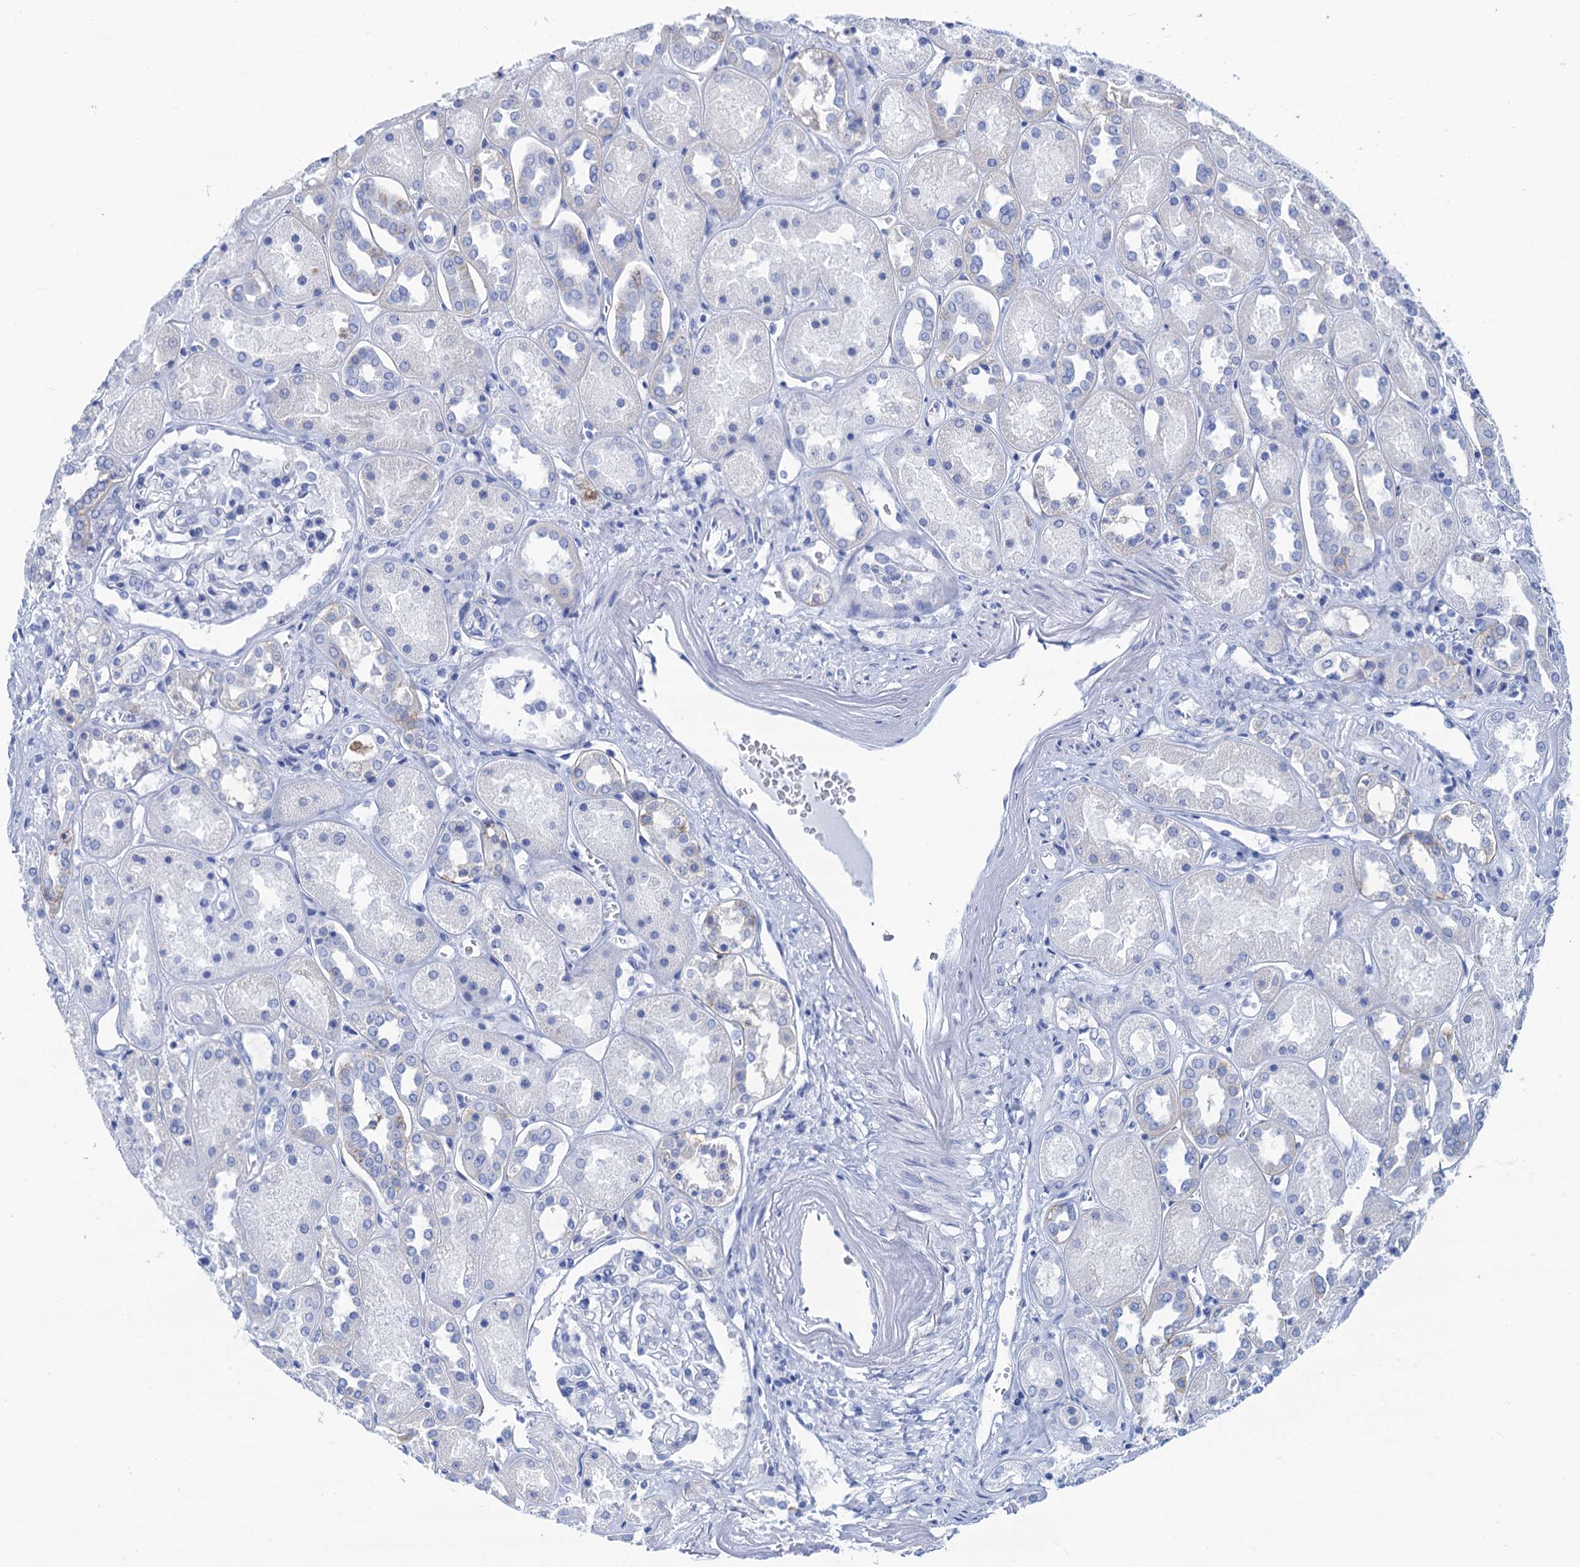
{"staining": {"intensity": "negative", "quantity": "none", "location": "none"}, "tissue": "kidney", "cell_type": "Cells in glomeruli", "image_type": "normal", "snomed": [{"axis": "morphology", "description": "Normal tissue, NOS"}, {"axis": "topography", "description": "Kidney"}], "caption": "Immunohistochemical staining of normal human kidney exhibits no significant expression in cells in glomeruli.", "gene": "CABYR", "patient": {"sex": "male", "age": 70}}